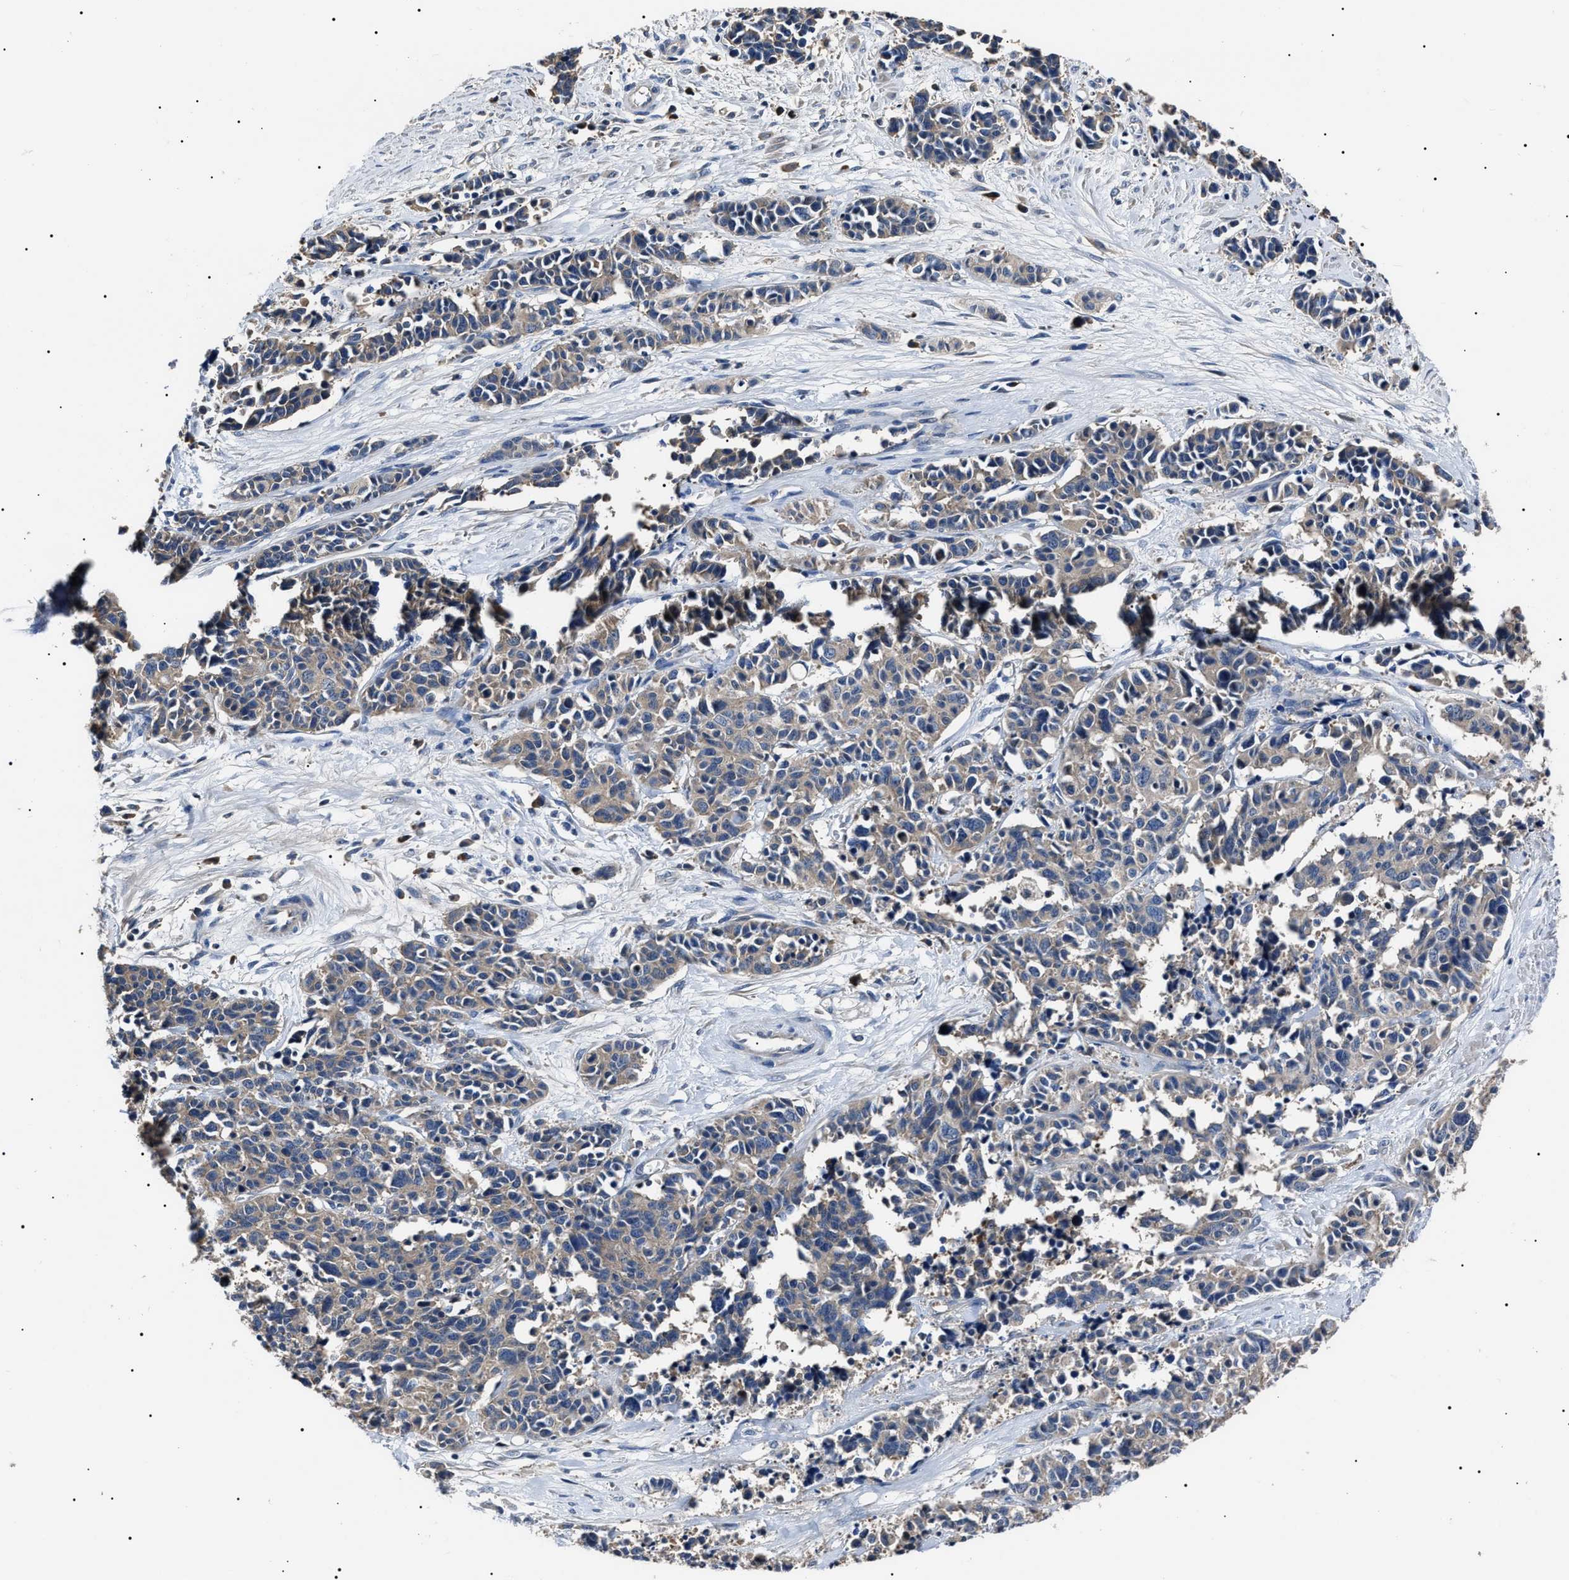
{"staining": {"intensity": "weak", "quantity": "<25%", "location": "cytoplasmic/membranous"}, "tissue": "cervical cancer", "cell_type": "Tumor cells", "image_type": "cancer", "snomed": [{"axis": "morphology", "description": "Squamous cell carcinoma, NOS"}, {"axis": "topography", "description": "Cervix"}], "caption": "A histopathology image of human cervical cancer is negative for staining in tumor cells. (DAB (3,3'-diaminobenzidine) immunohistochemistry with hematoxylin counter stain).", "gene": "IFT81", "patient": {"sex": "female", "age": 35}}